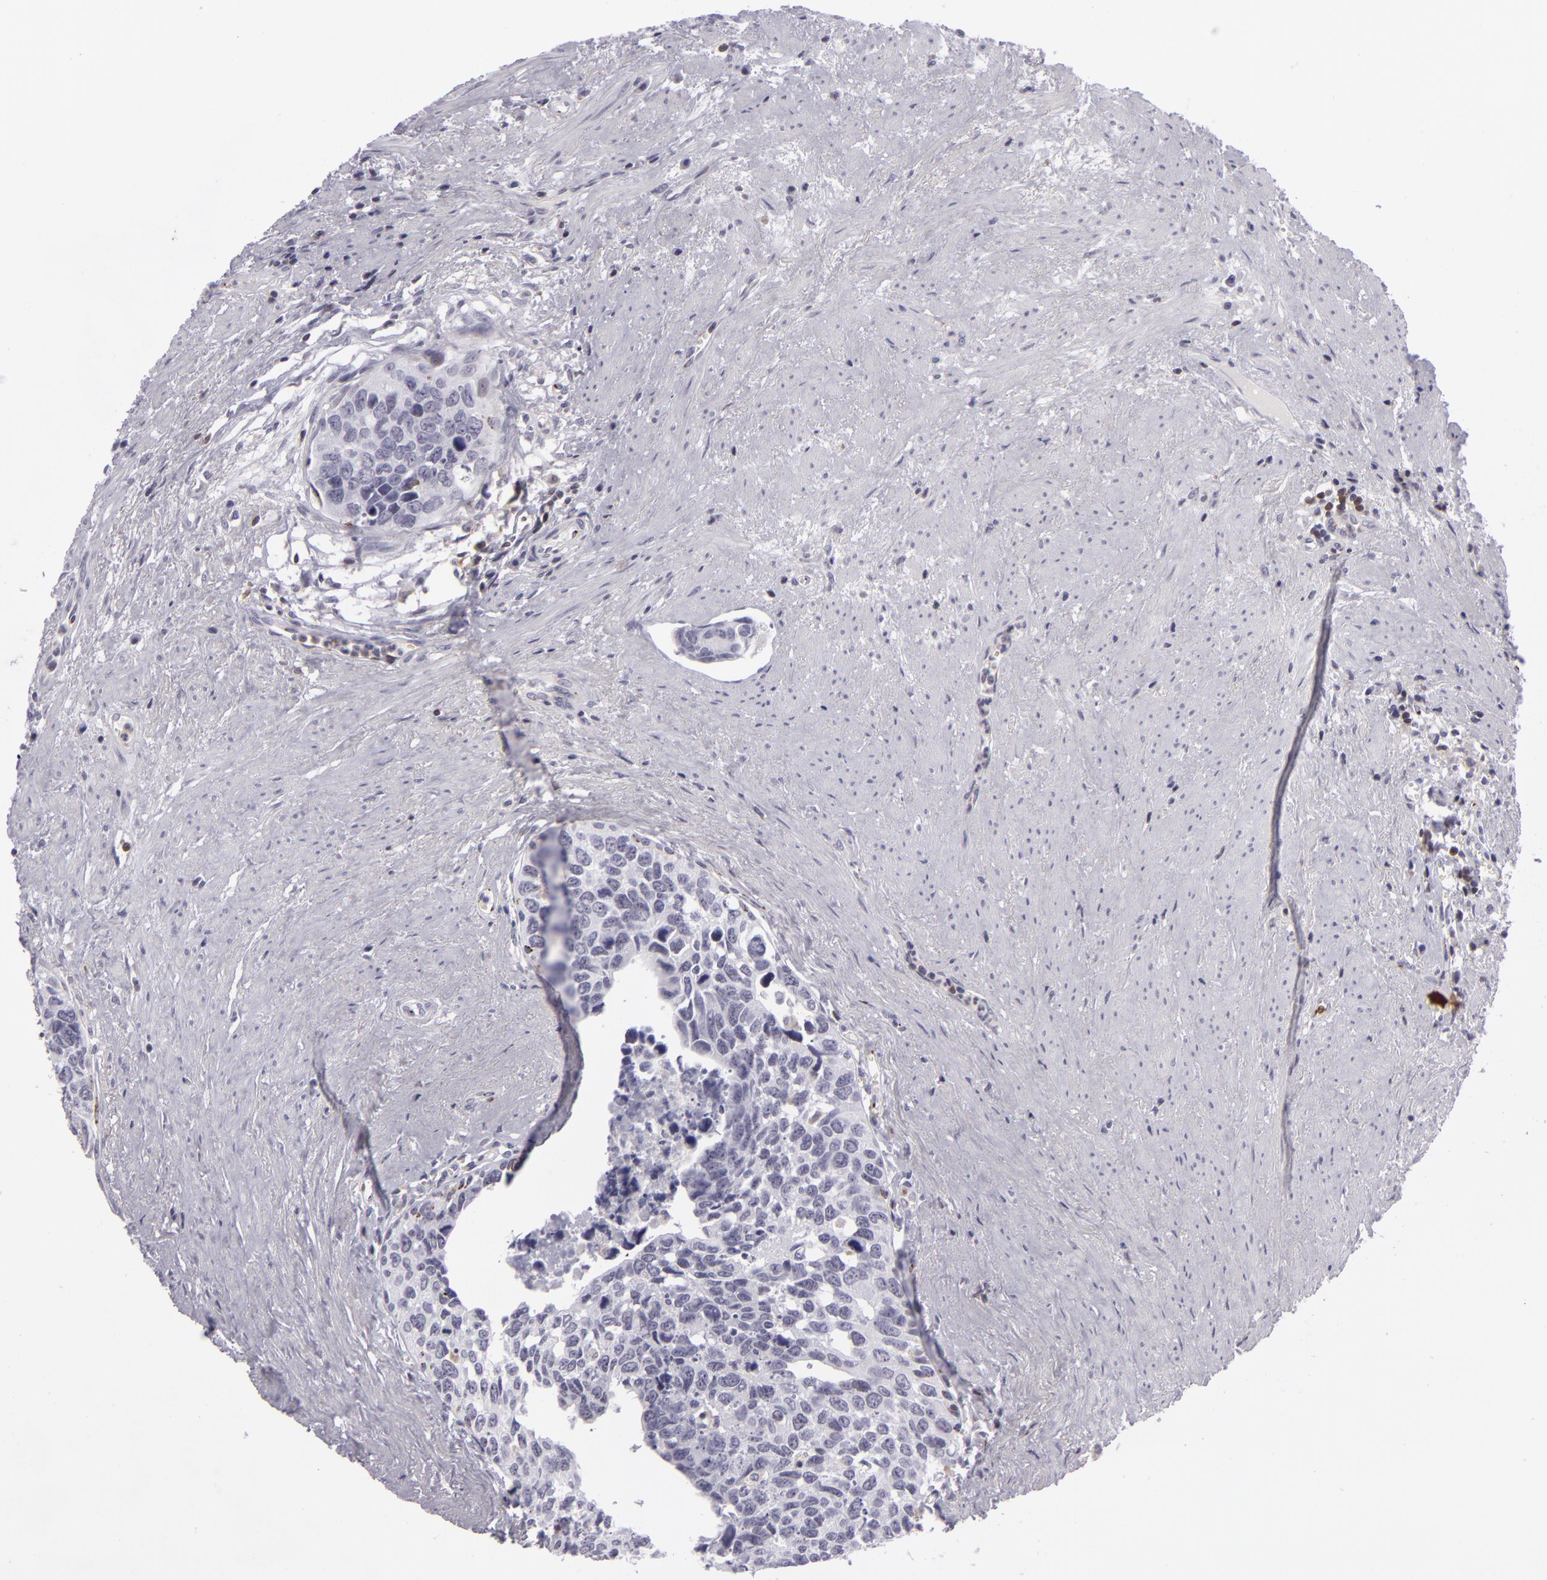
{"staining": {"intensity": "negative", "quantity": "none", "location": "none"}, "tissue": "urothelial cancer", "cell_type": "Tumor cells", "image_type": "cancer", "snomed": [{"axis": "morphology", "description": "Urothelial carcinoma, High grade"}, {"axis": "topography", "description": "Urinary bladder"}], "caption": "The photomicrograph displays no staining of tumor cells in urothelial cancer.", "gene": "KCNAB2", "patient": {"sex": "male", "age": 81}}